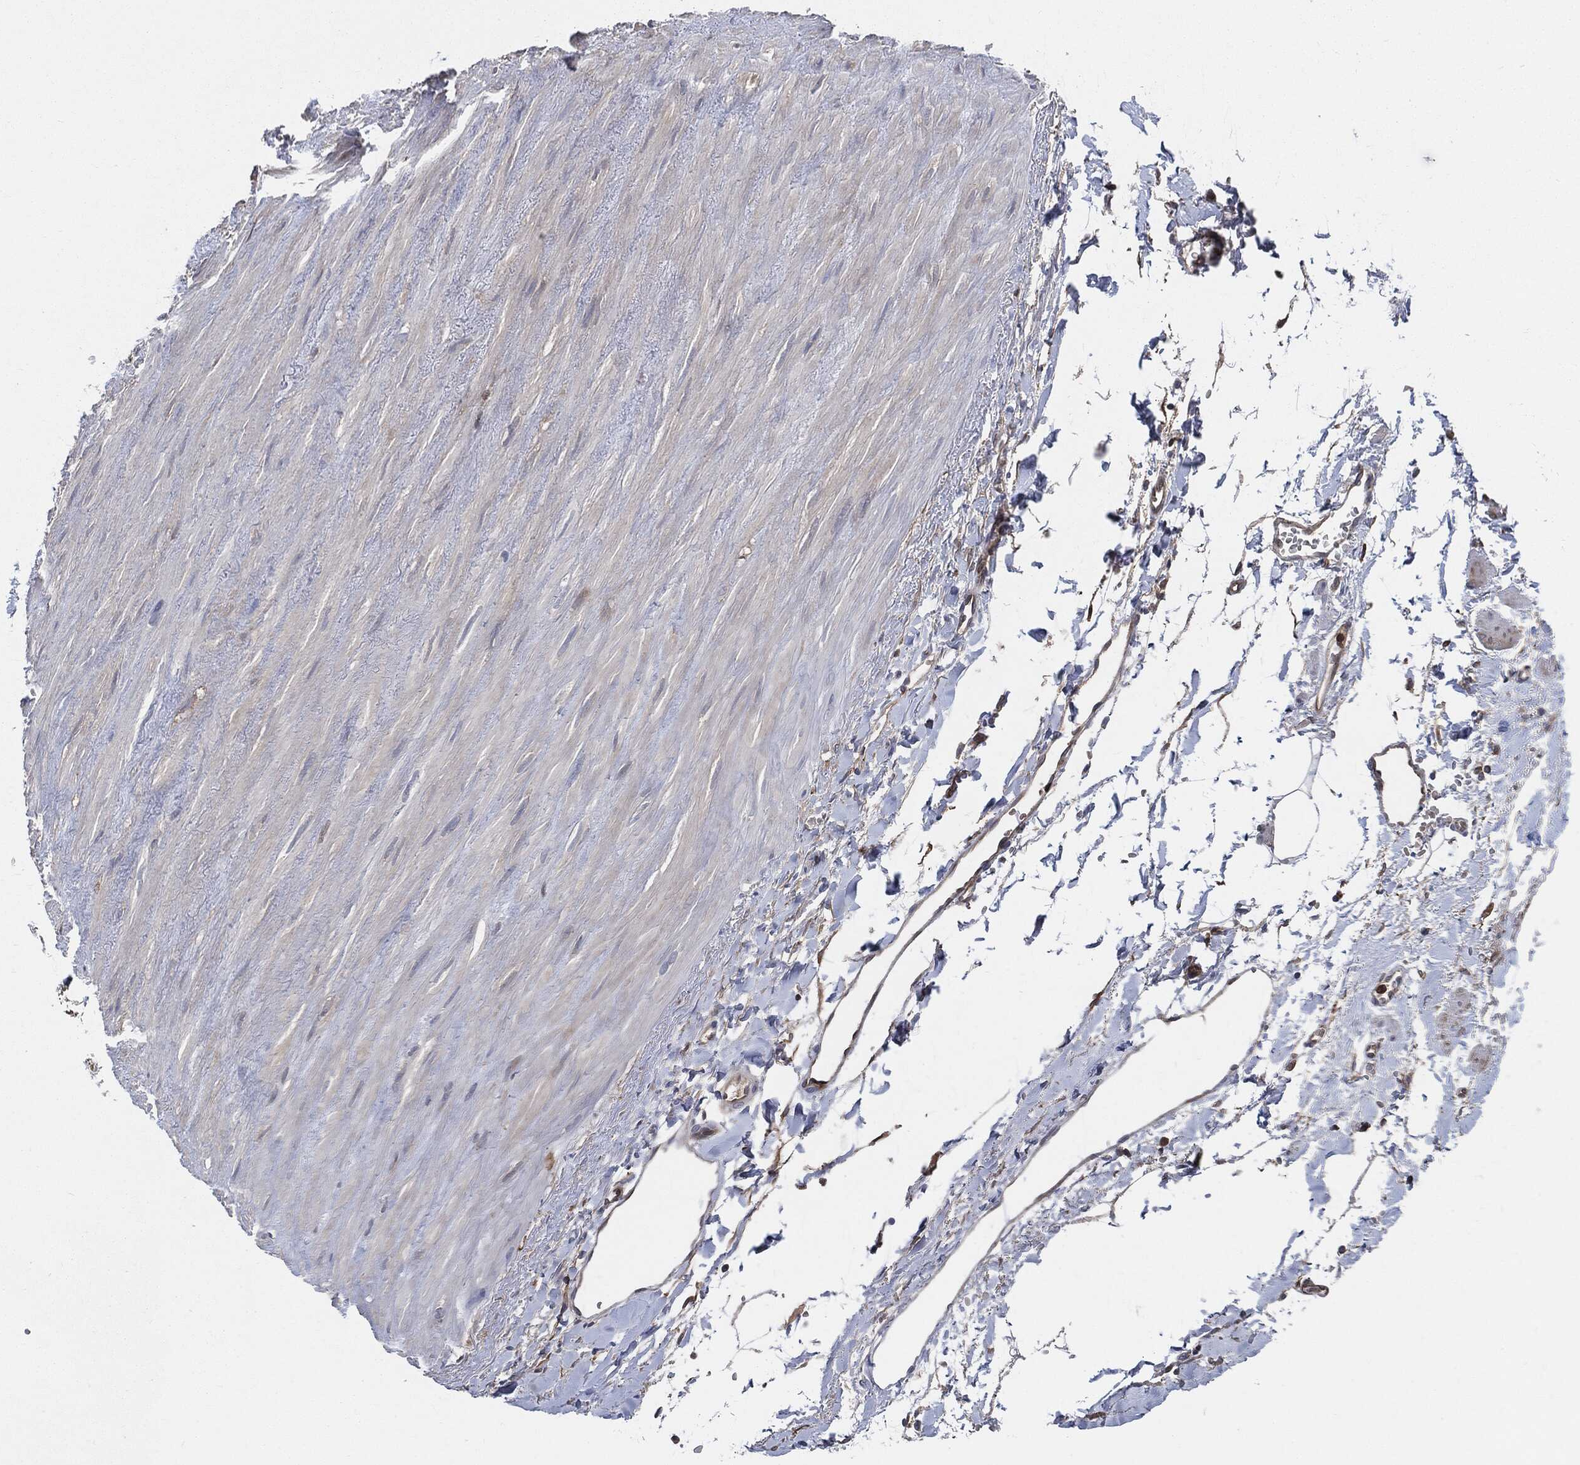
{"staining": {"intensity": "weak", "quantity": "25%-75%", "location": "cytoplasmic/membranous"}, "tissue": "soft tissue", "cell_type": "Fibroblasts", "image_type": "normal", "snomed": [{"axis": "morphology", "description": "Normal tissue, NOS"}, {"axis": "morphology", "description": "Adenocarcinoma, NOS"}, {"axis": "topography", "description": "Pancreas"}, {"axis": "topography", "description": "Peripheral nerve tissue"}], "caption": "Immunohistochemistry staining of unremarkable soft tissue, which exhibits low levels of weak cytoplasmic/membranous staining in about 25%-75% of fibroblasts indicating weak cytoplasmic/membranous protein positivity. The staining was performed using DAB (3,3'-diaminobenzidine) (brown) for protein detection and nuclei were counterstained in hematoxylin (blue).", "gene": "XPNPEP1", "patient": {"sex": "male", "age": 61}}